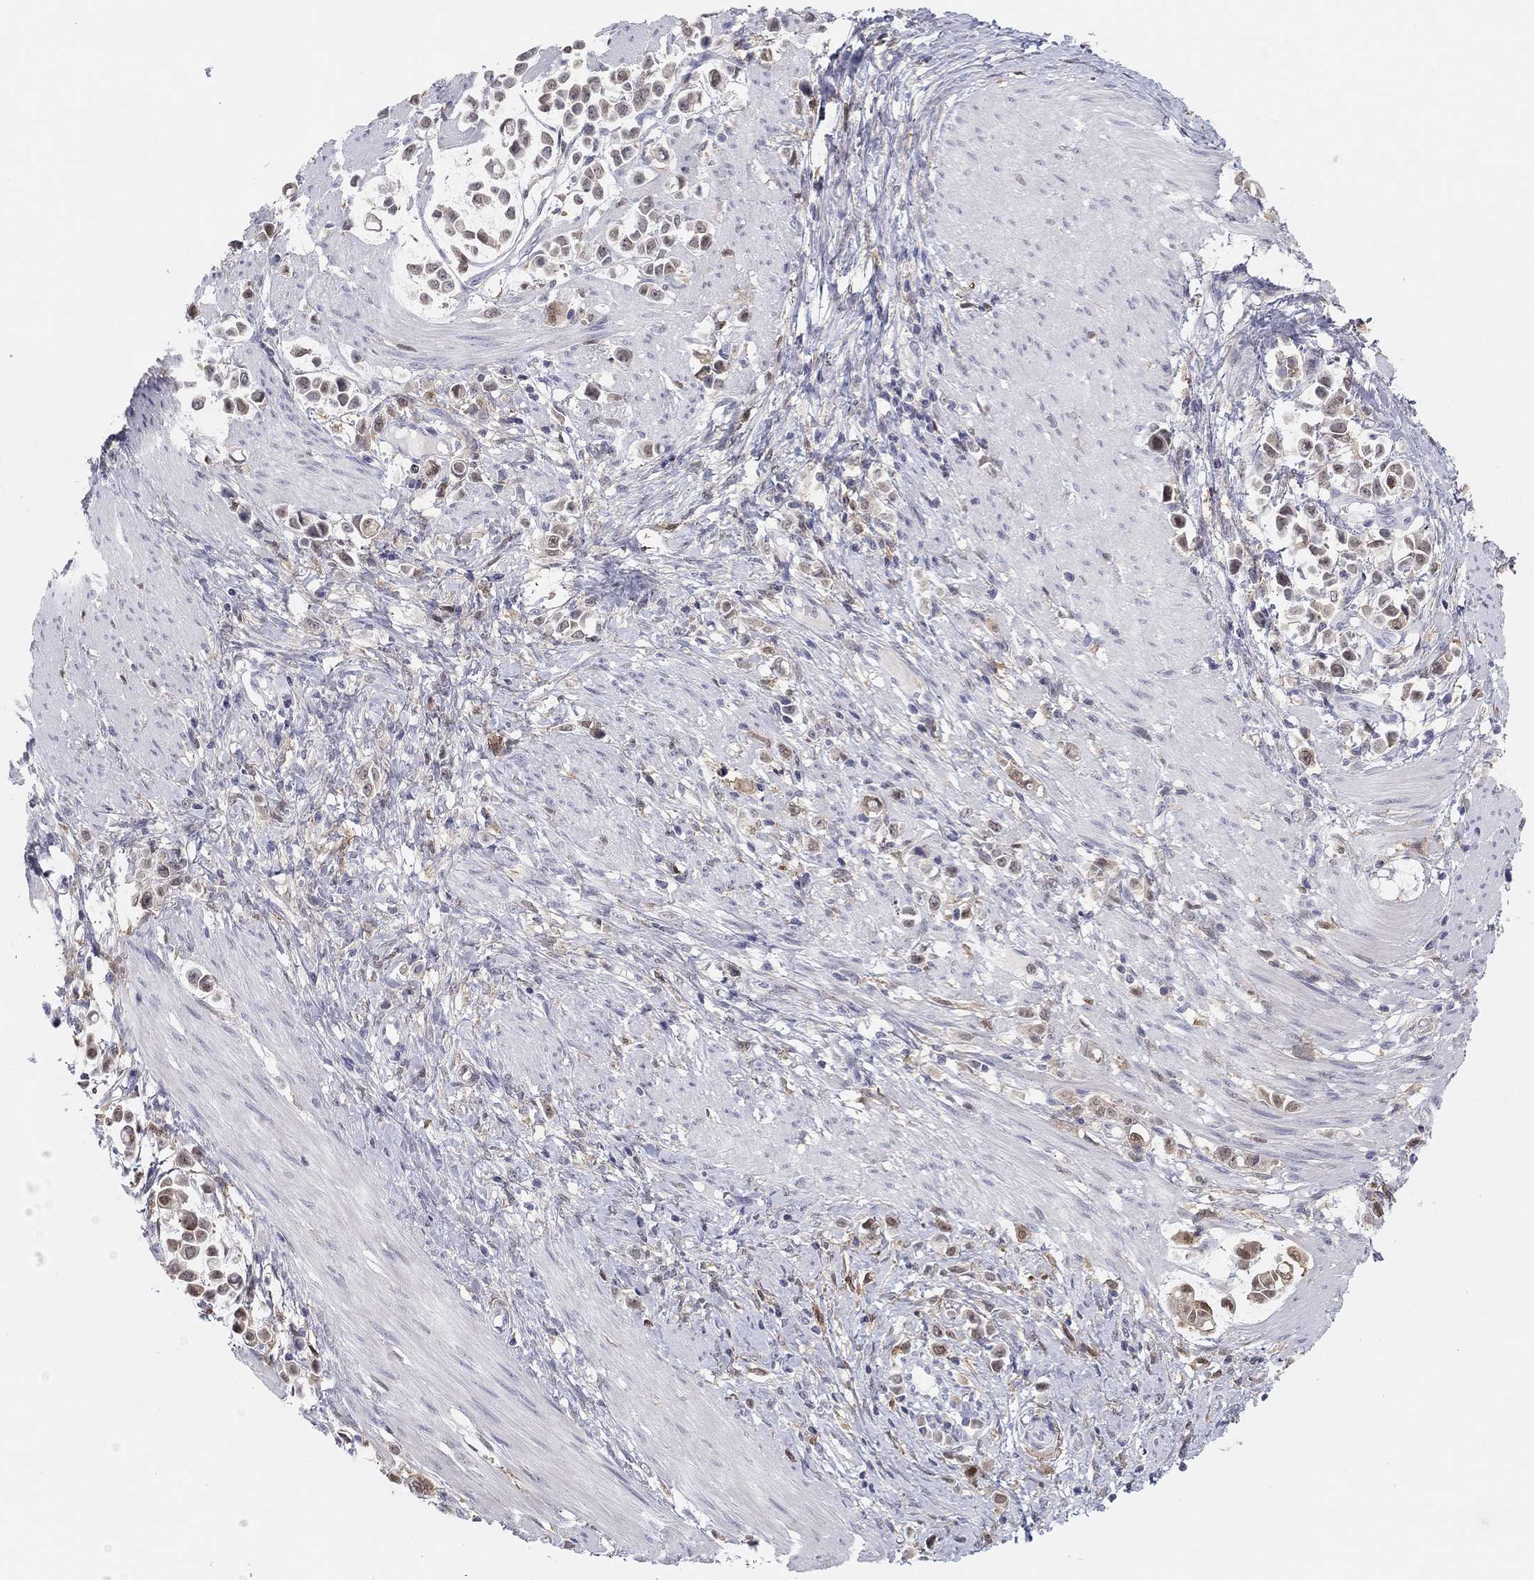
{"staining": {"intensity": "weak", "quantity": "<25%", "location": "cytoplasmic/membranous"}, "tissue": "stomach cancer", "cell_type": "Tumor cells", "image_type": "cancer", "snomed": [{"axis": "morphology", "description": "Adenocarcinoma, NOS"}, {"axis": "topography", "description": "Stomach"}], "caption": "The image reveals no staining of tumor cells in stomach adenocarcinoma. Nuclei are stained in blue.", "gene": "PDXK", "patient": {"sex": "male", "age": 82}}